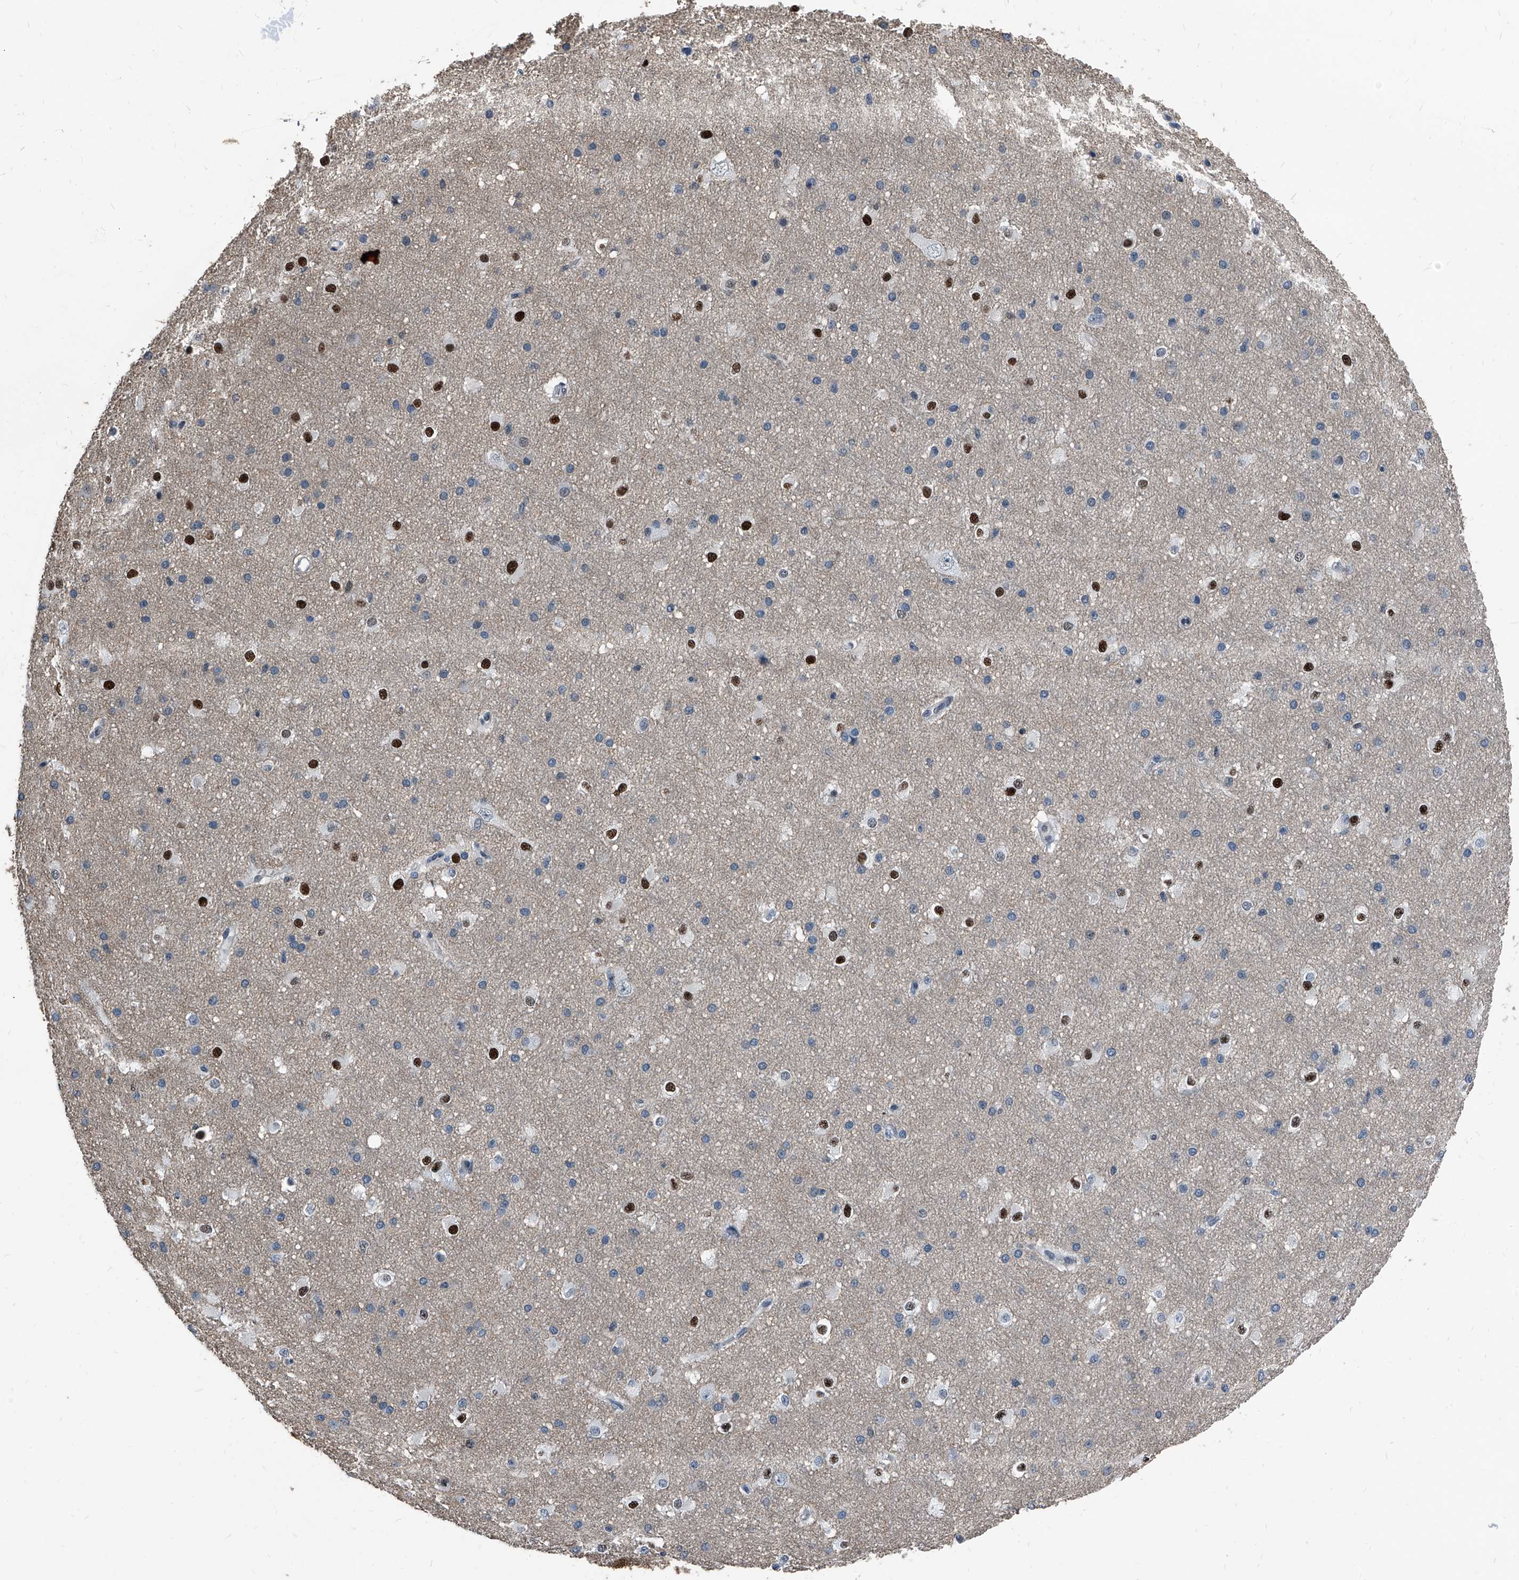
{"staining": {"intensity": "negative", "quantity": "none", "location": "none"}, "tissue": "cerebral cortex", "cell_type": "Endothelial cells", "image_type": "normal", "snomed": [{"axis": "morphology", "description": "Normal tissue, NOS"}, {"axis": "morphology", "description": "Developmental malformation"}, {"axis": "topography", "description": "Cerebral cortex"}], "caption": "High power microscopy image of an immunohistochemistry (IHC) histopathology image of benign cerebral cortex, revealing no significant positivity in endothelial cells.", "gene": "MEN1", "patient": {"sex": "female", "age": 30}}